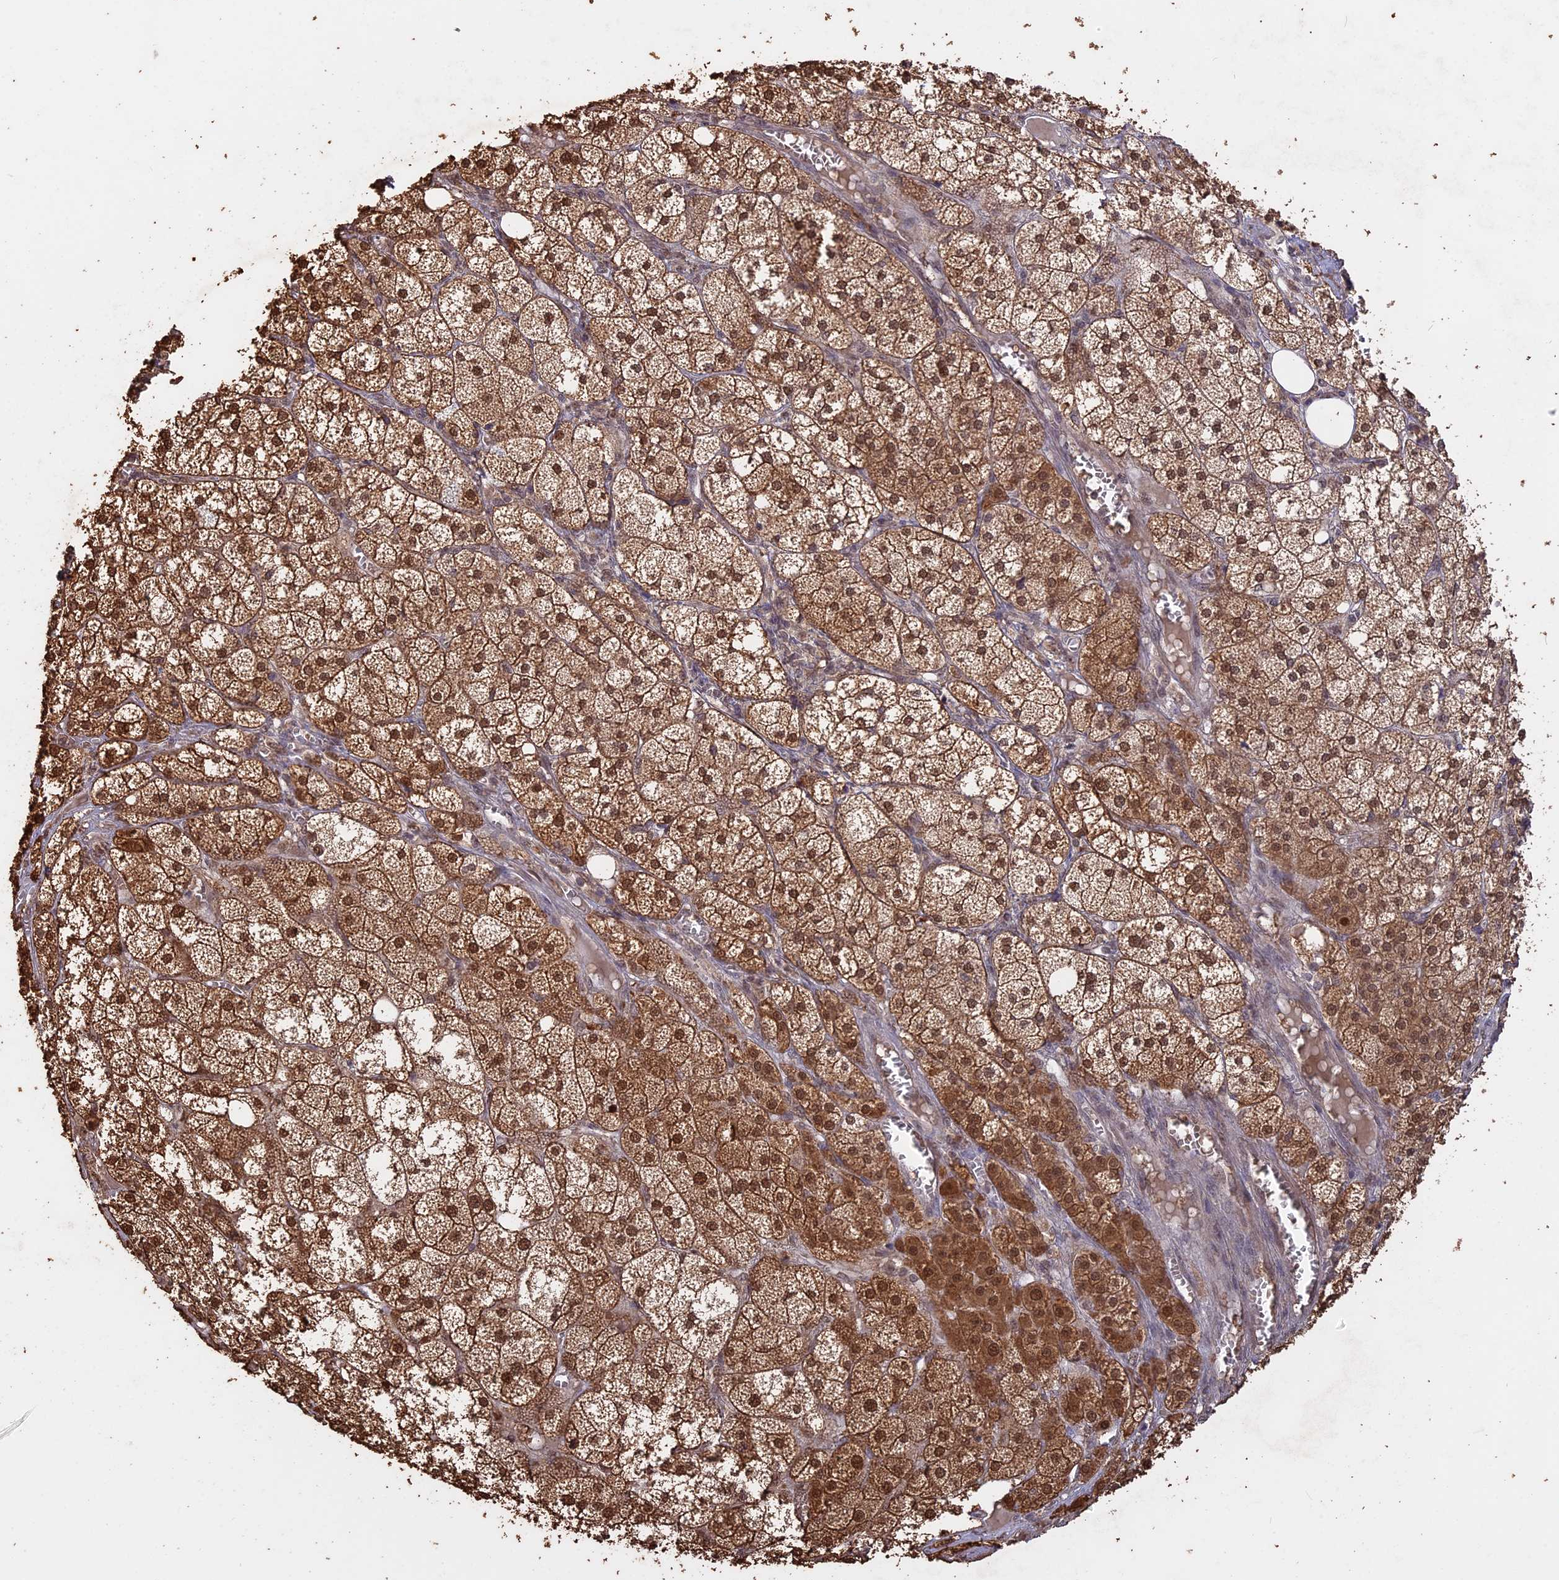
{"staining": {"intensity": "strong", "quantity": ">75%", "location": "cytoplasmic/membranous,nuclear"}, "tissue": "adrenal gland", "cell_type": "Glandular cells", "image_type": "normal", "snomed": [{"axis": "morphology", "description": "Normal tissue, NOS"}, {"axis": "topography", "description": "Adrenal gland"}], "caption": "IHC photomicrograph of unremarkable adrenal gland: adrenal gland stained using immunohistochemistry reveals high levels of strong protein expression localized specifically in the cytoplasmic/membranous,nuclear of glandular cells, appearing as a cytoplasmic/membranous,nuclear brown color.", "gene": "PSMC6", "patient": {"sex": "female", "age": 61}}